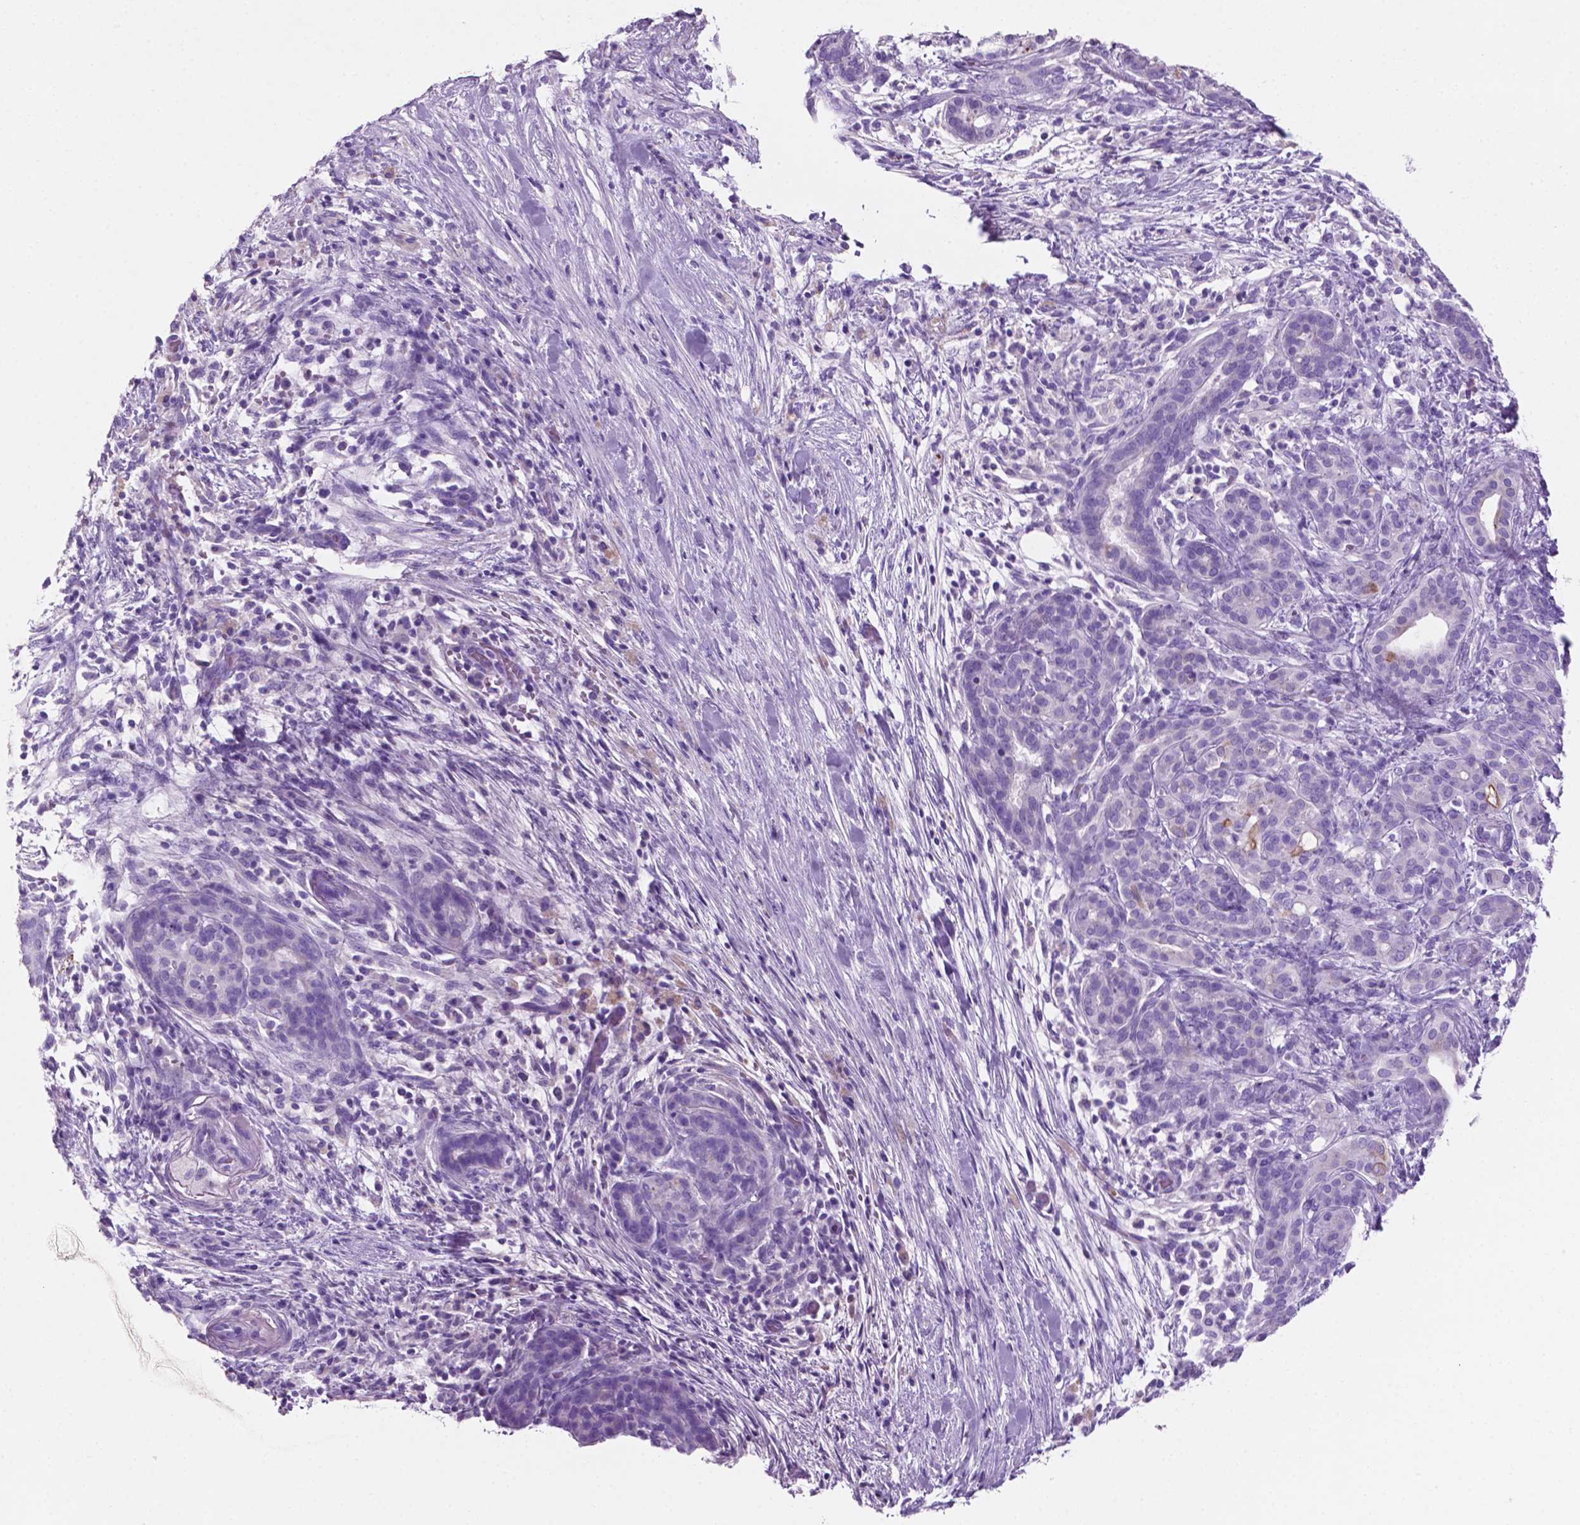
{"staining": {"intensity": "moderate", "quantity": "<25%", "location": "cytoplasmic/membranous"}, "tissue": "pancreatic cancer", "cell_type": "Tumor cells", "image_type": "cancer", "snomed": [{"axis": "morphology", "description": "Adenocarcinoma, NOS"}, {"axis": "topography", "description": "Pancreas"}], "caption": "Protein staining by IHC shows moderate cytoplasmic/membranous staining in about <25% of tumor cells in adenocarcinoma (pancreatic).", "gene": "POU4F1", "patient": {"sex": "male", "age": 44}}